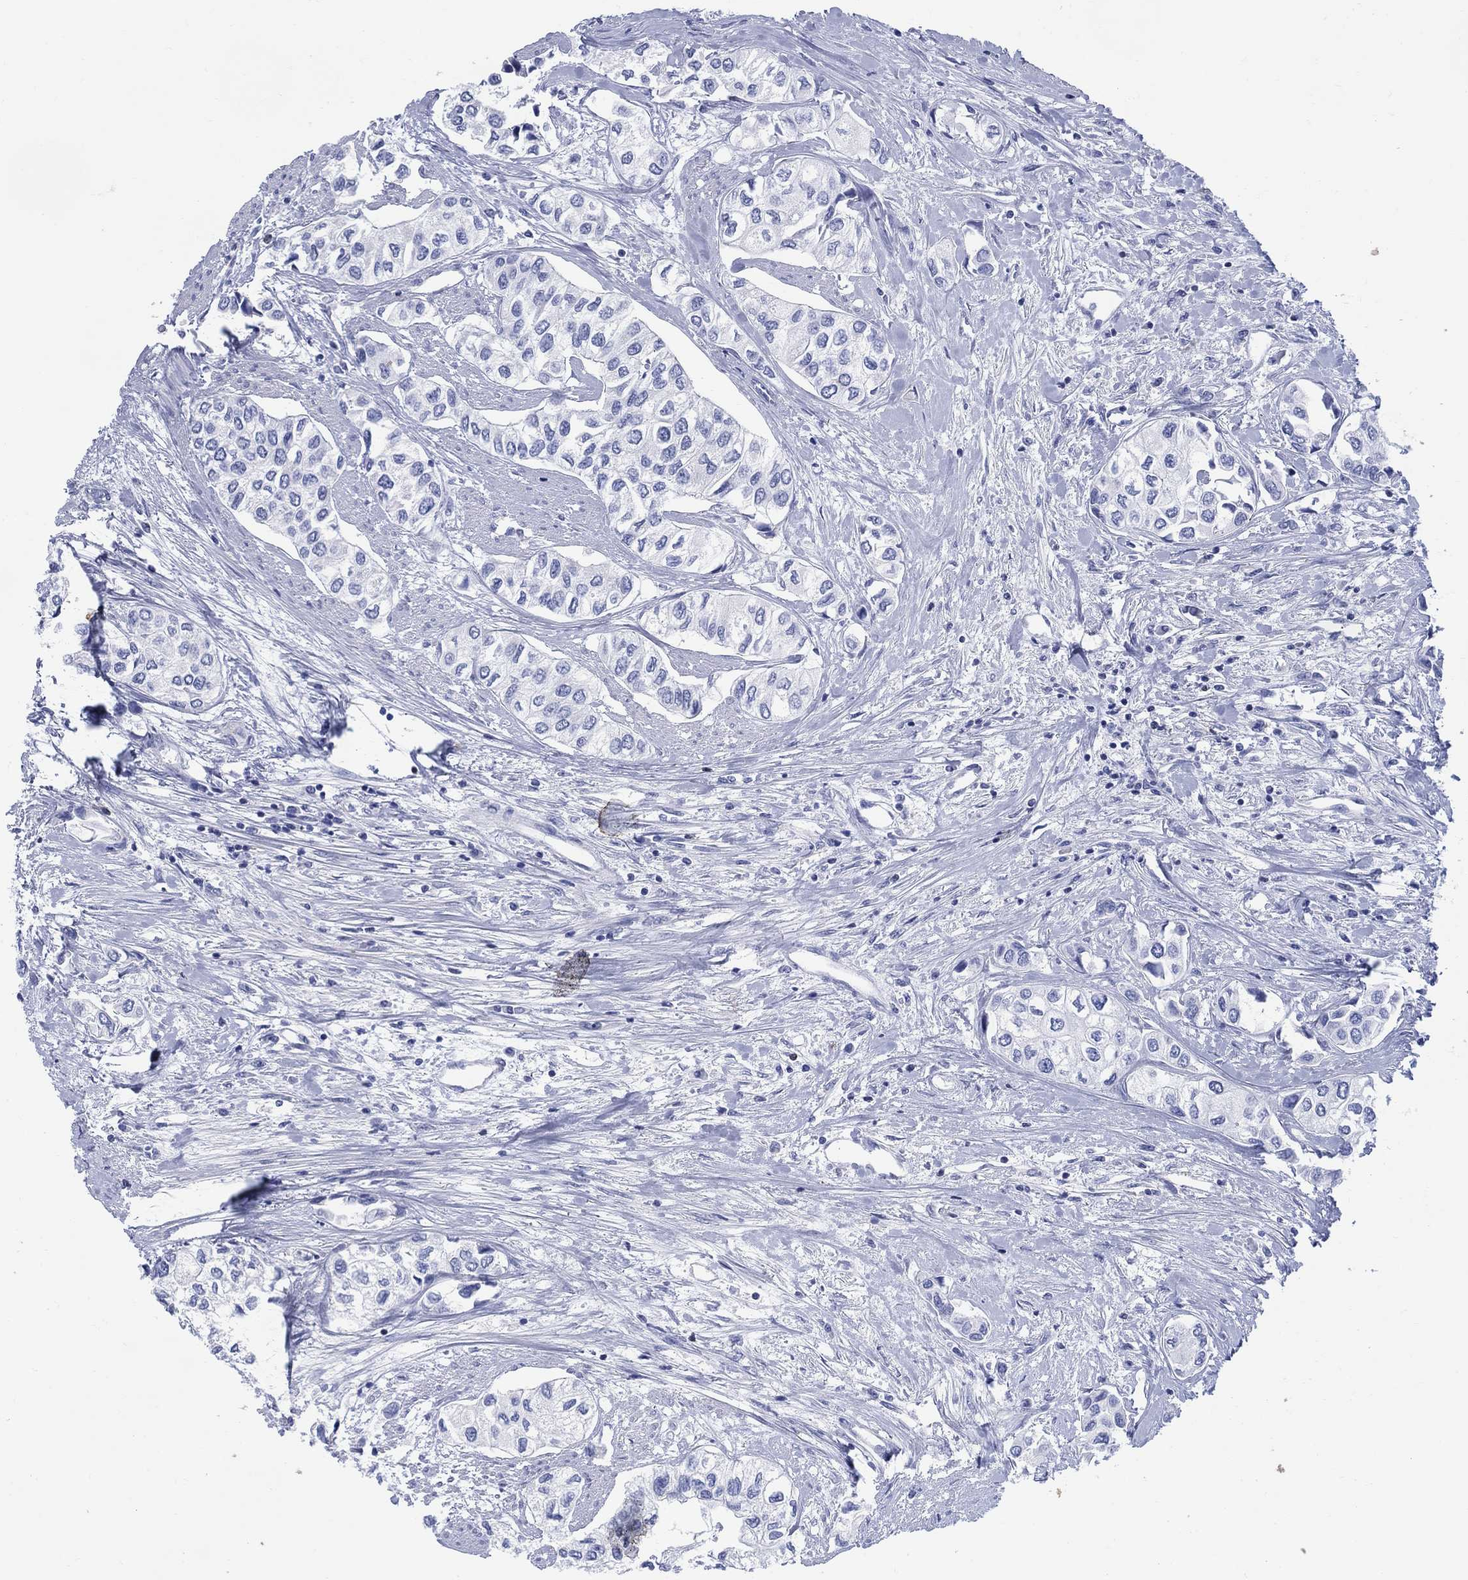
{"staining": {"intensity": "negative", "quantity": "none", "location": "none"}, "tissue": "urothelial cancer", "cell_type": "Tumor cells", "image_type": "cancer", "snomed": [{"axis": "morphology", "description": "Urothelial carcinoma, High grade"}, {"axis": "topography", "description": "Urinary bladder"}], "caption": "Human high-grade urothelial carcinoma stained for a protein using immunohistochemistry (IHC) shows no staining in tumor cells.", "gene": "DDI1", "patient": {"sex": "male", "age": 73}}